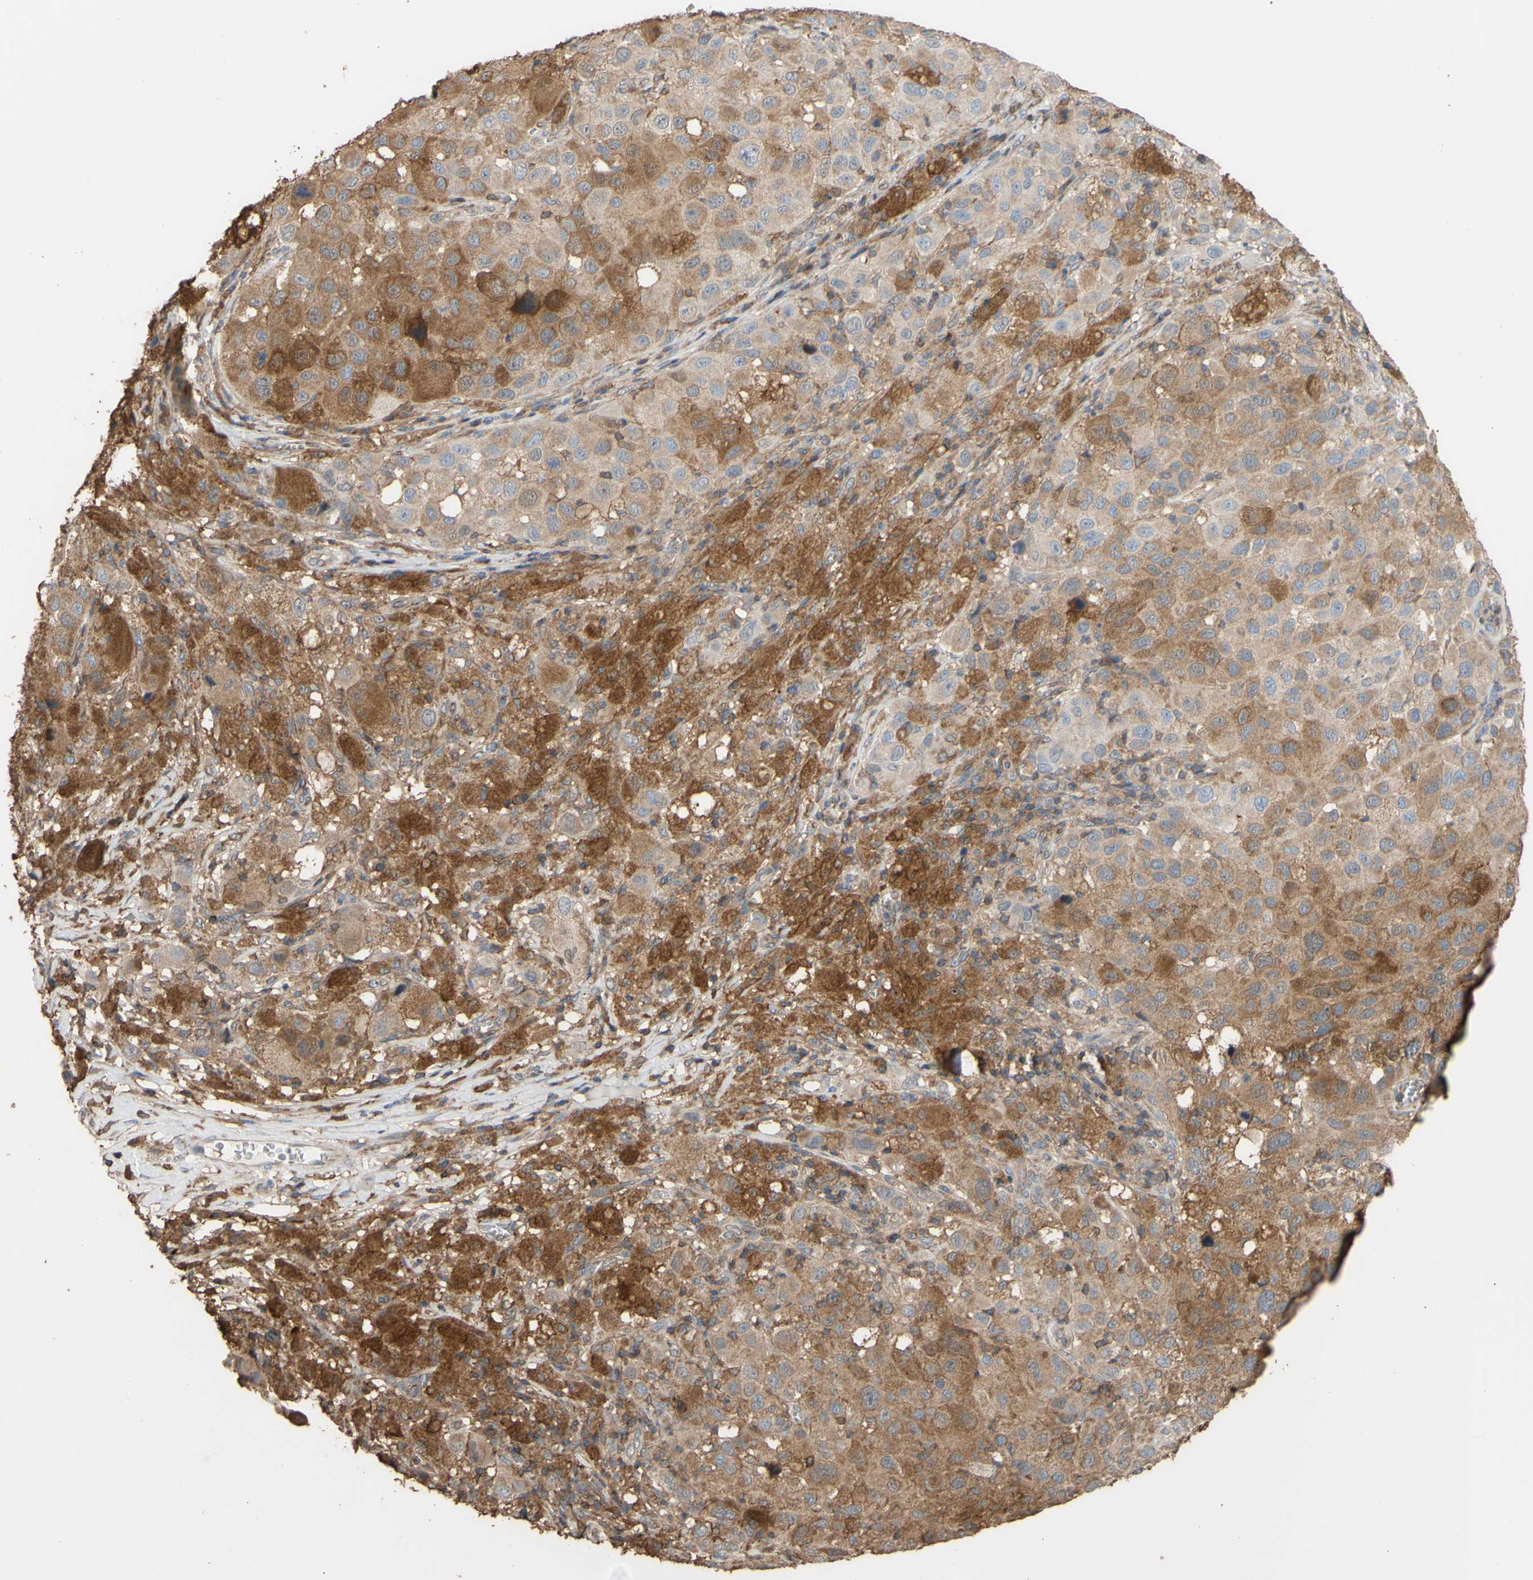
{"staining": {"intensity": "moderate", "quantity": ">75%", "location": "cytoplasmic/membranous"}, "tissue": "melanoma", "cell_type": "Tumor cells", "image_type": "cancer", "snomed": [{"axis": "morphology", "description": "Malignant melanoma, NOS"}, {"axis": "topography", "description": "Skin"}], "caption": "Moderate cytoplasmic/membranous positivity for a protein is present in approximately >75% of tumor cells of melanoma using IHC.", "gene": "ALDH9A1", "patient": {"sex": "male", "age": 96}}